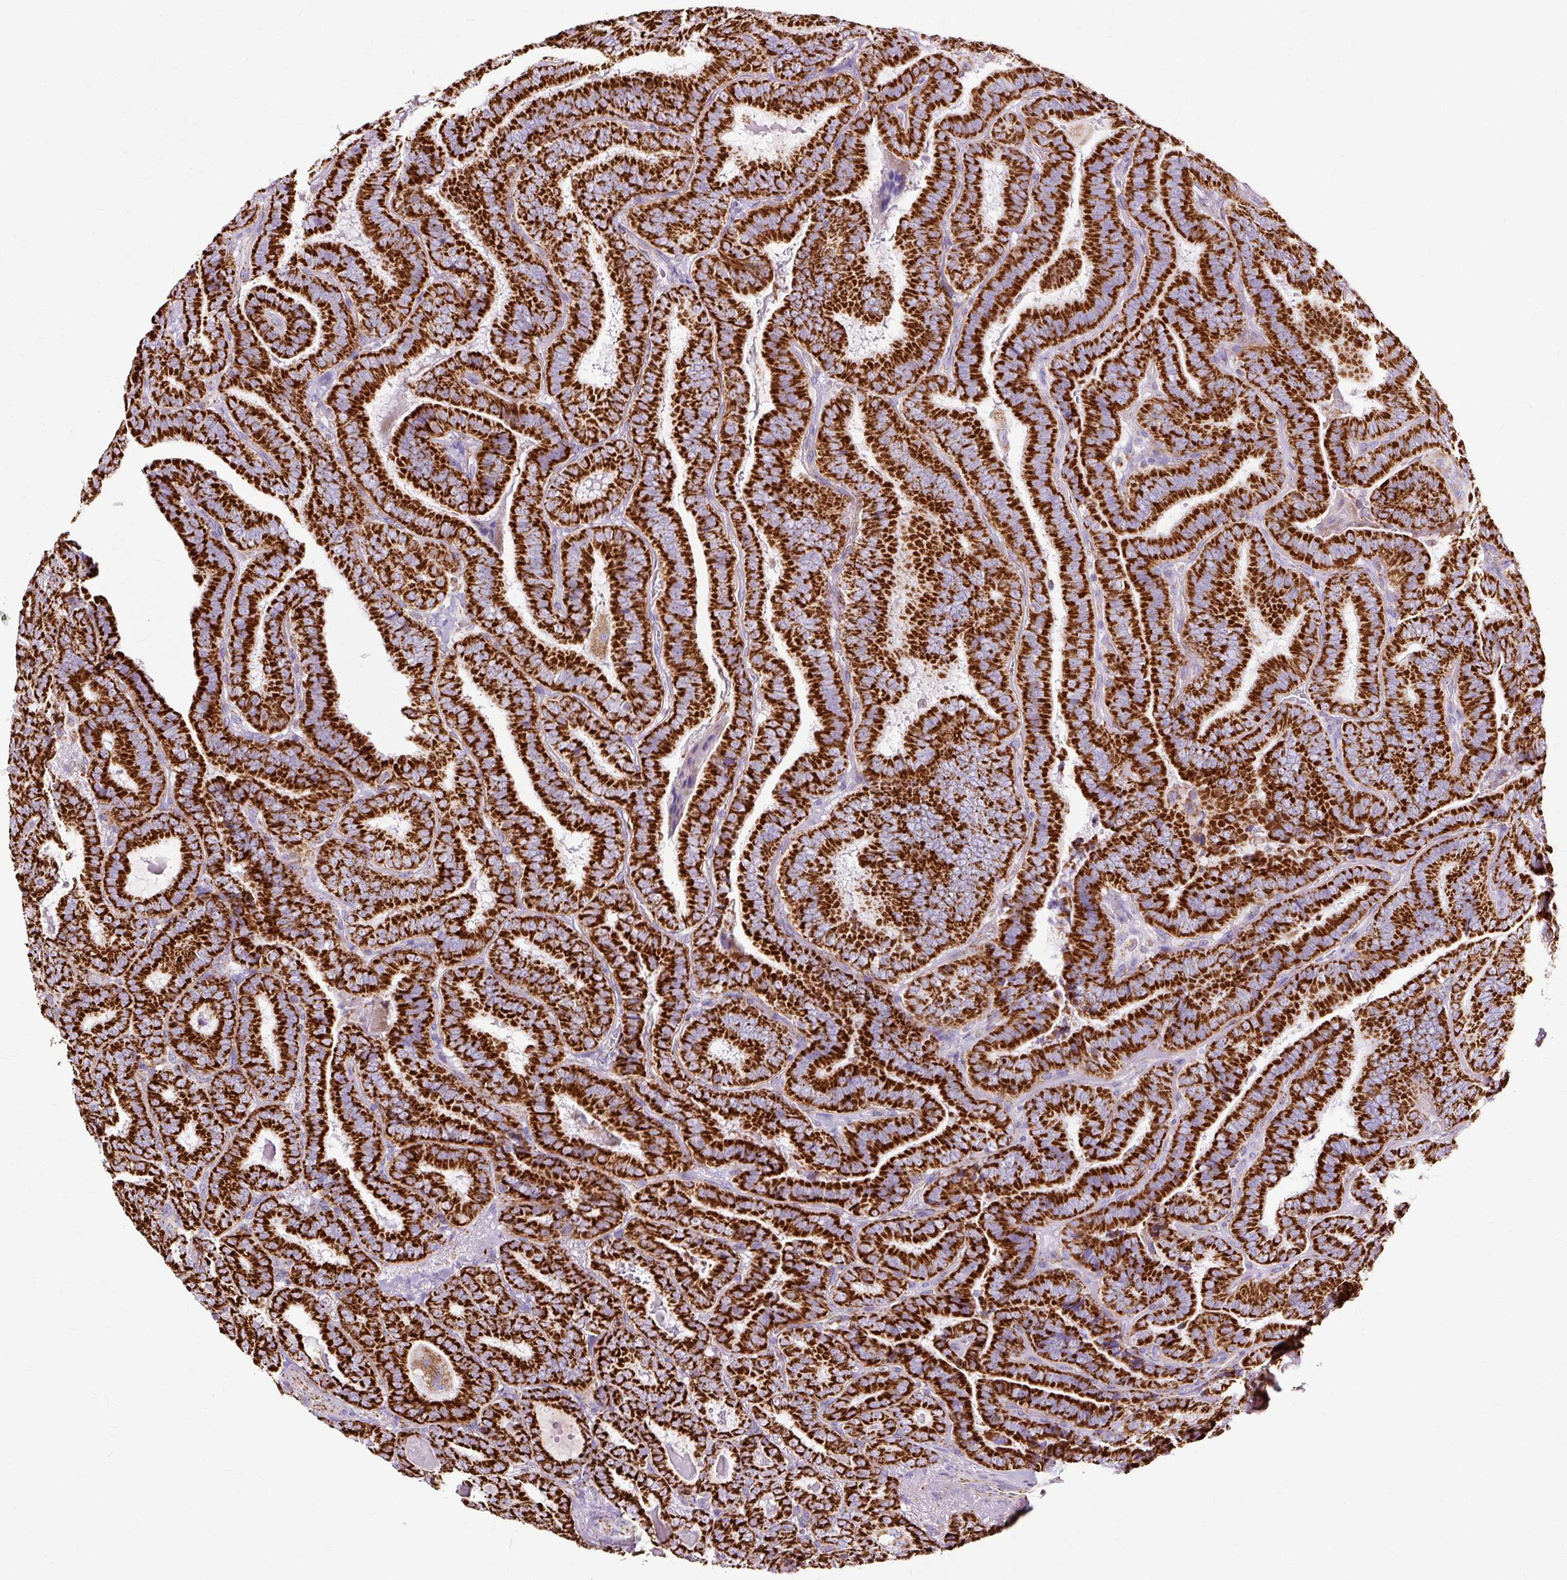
{"staining": {"intensity": "strong", "quantity": ">75%", "location": "cytoplasmic/membranous"}, "tissue": "thyroid cancer", "cell_type": "Tumor cells", "image_type": "cancer", "snomed": [{"axis": "morphology", "description": "Papillary adenocarcinoma, NOS"}, {"axis": "topography", "description": "Thyroid gland"}], "caption": "A high-resolution image shows IHC staining of thyroid cancer (papillary adenocarcinoma), which shows strong cytoplasmic/membranous positivity in about >75% of tumor cells.", "gene": "DLAT", "patient": {"sex": "male", "age": 61}}